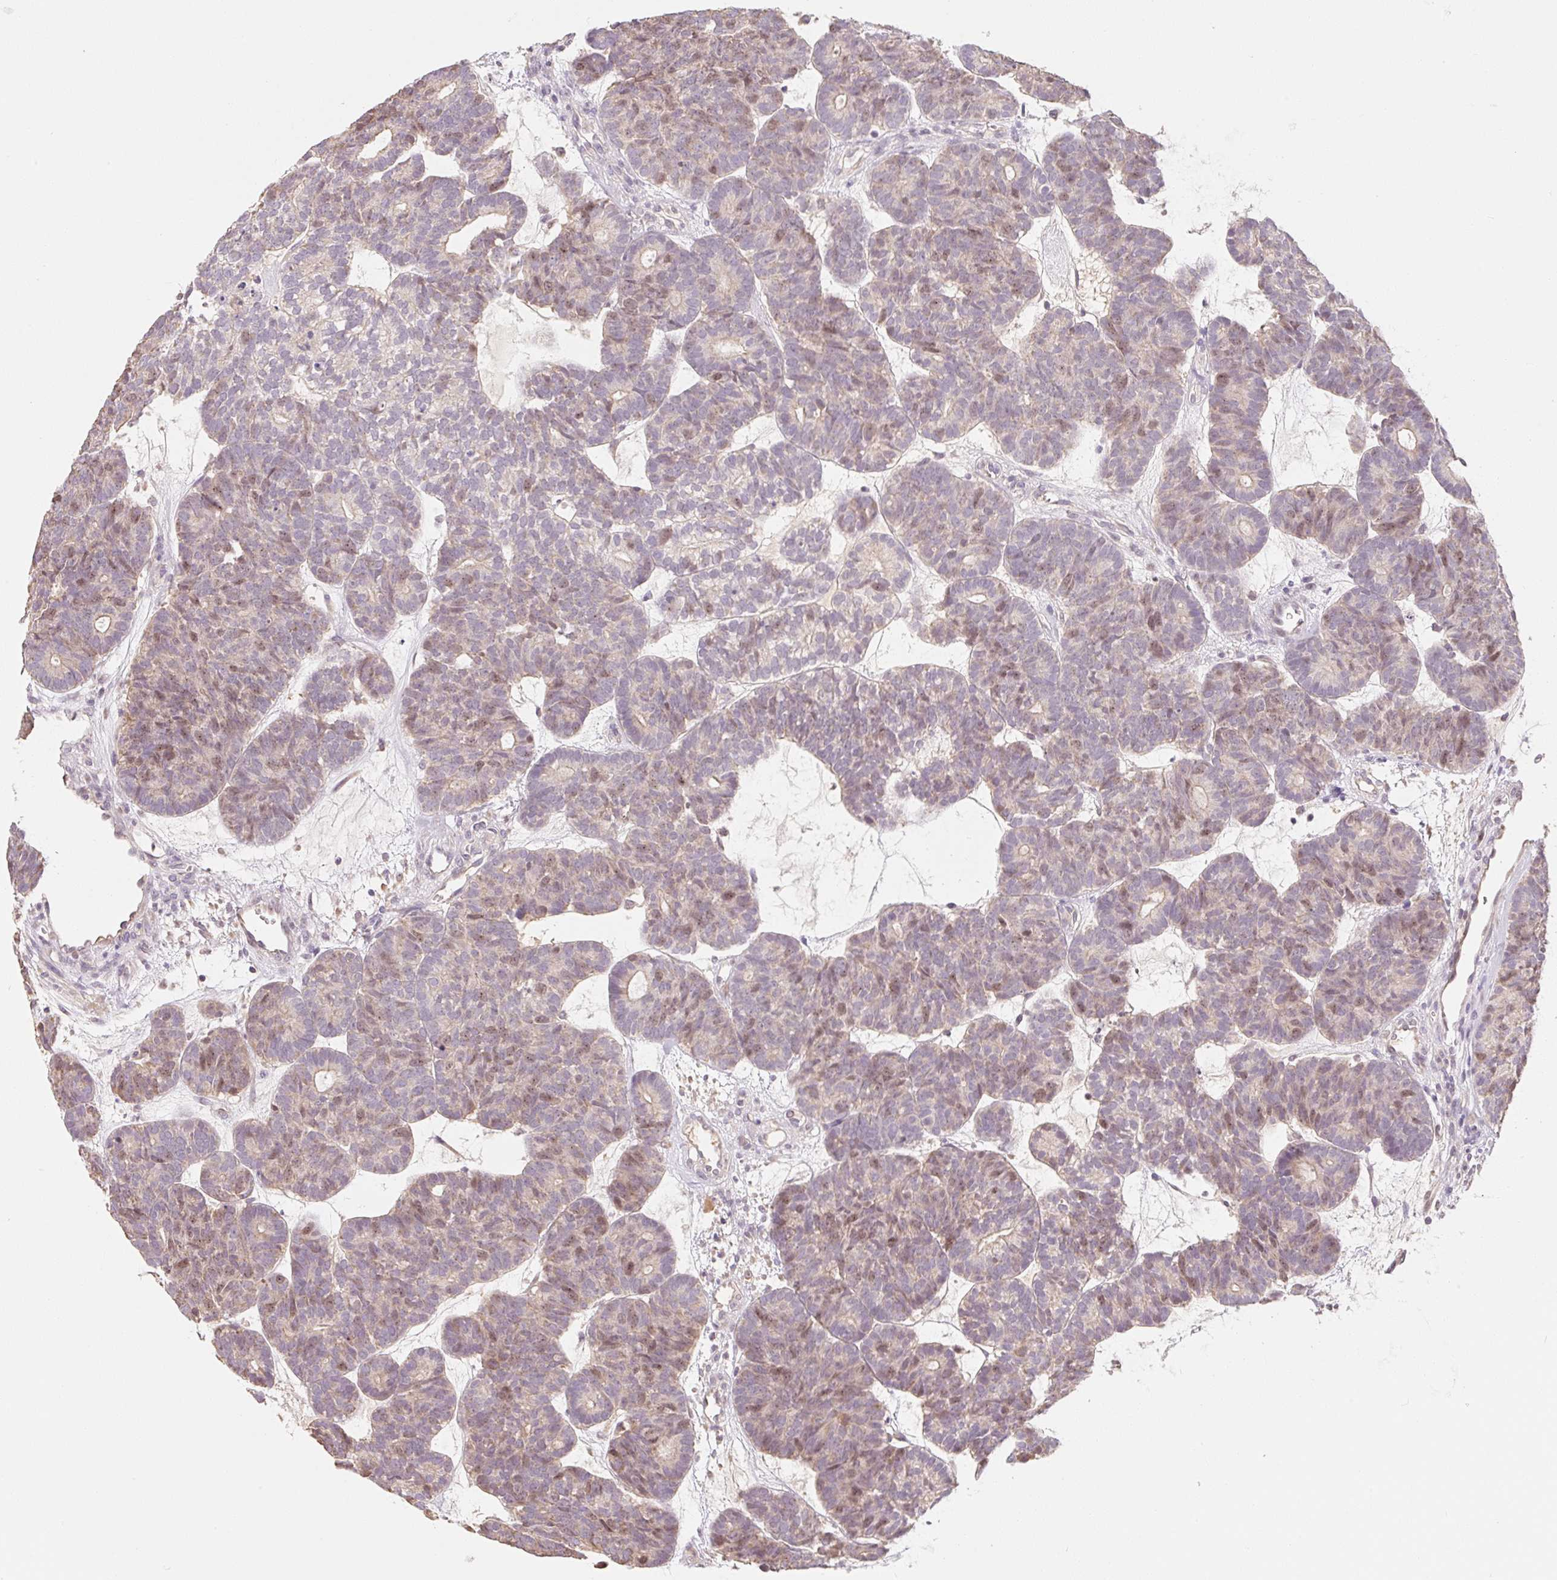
{"staining": {"intensity": "moderate", "quantity": "25%-75%", "location": "nuclear"}, "tissue": "head and neck cancer", "cell_type": "Tumor cells", "image_type": "cancer", "snomed": [{"axis": "morphology", "description": "Adenocarcinoma, NOS"}, {"axis": "topography", "description": "Head-Neck"}], "caption": "Brown immunohistochemical staining in head and neck cancer displays moderate nuclear positivity in about 25%-75% of tumor cells.", "gene": "MIA2", "patient": {"sex": "female", "age": 81}}